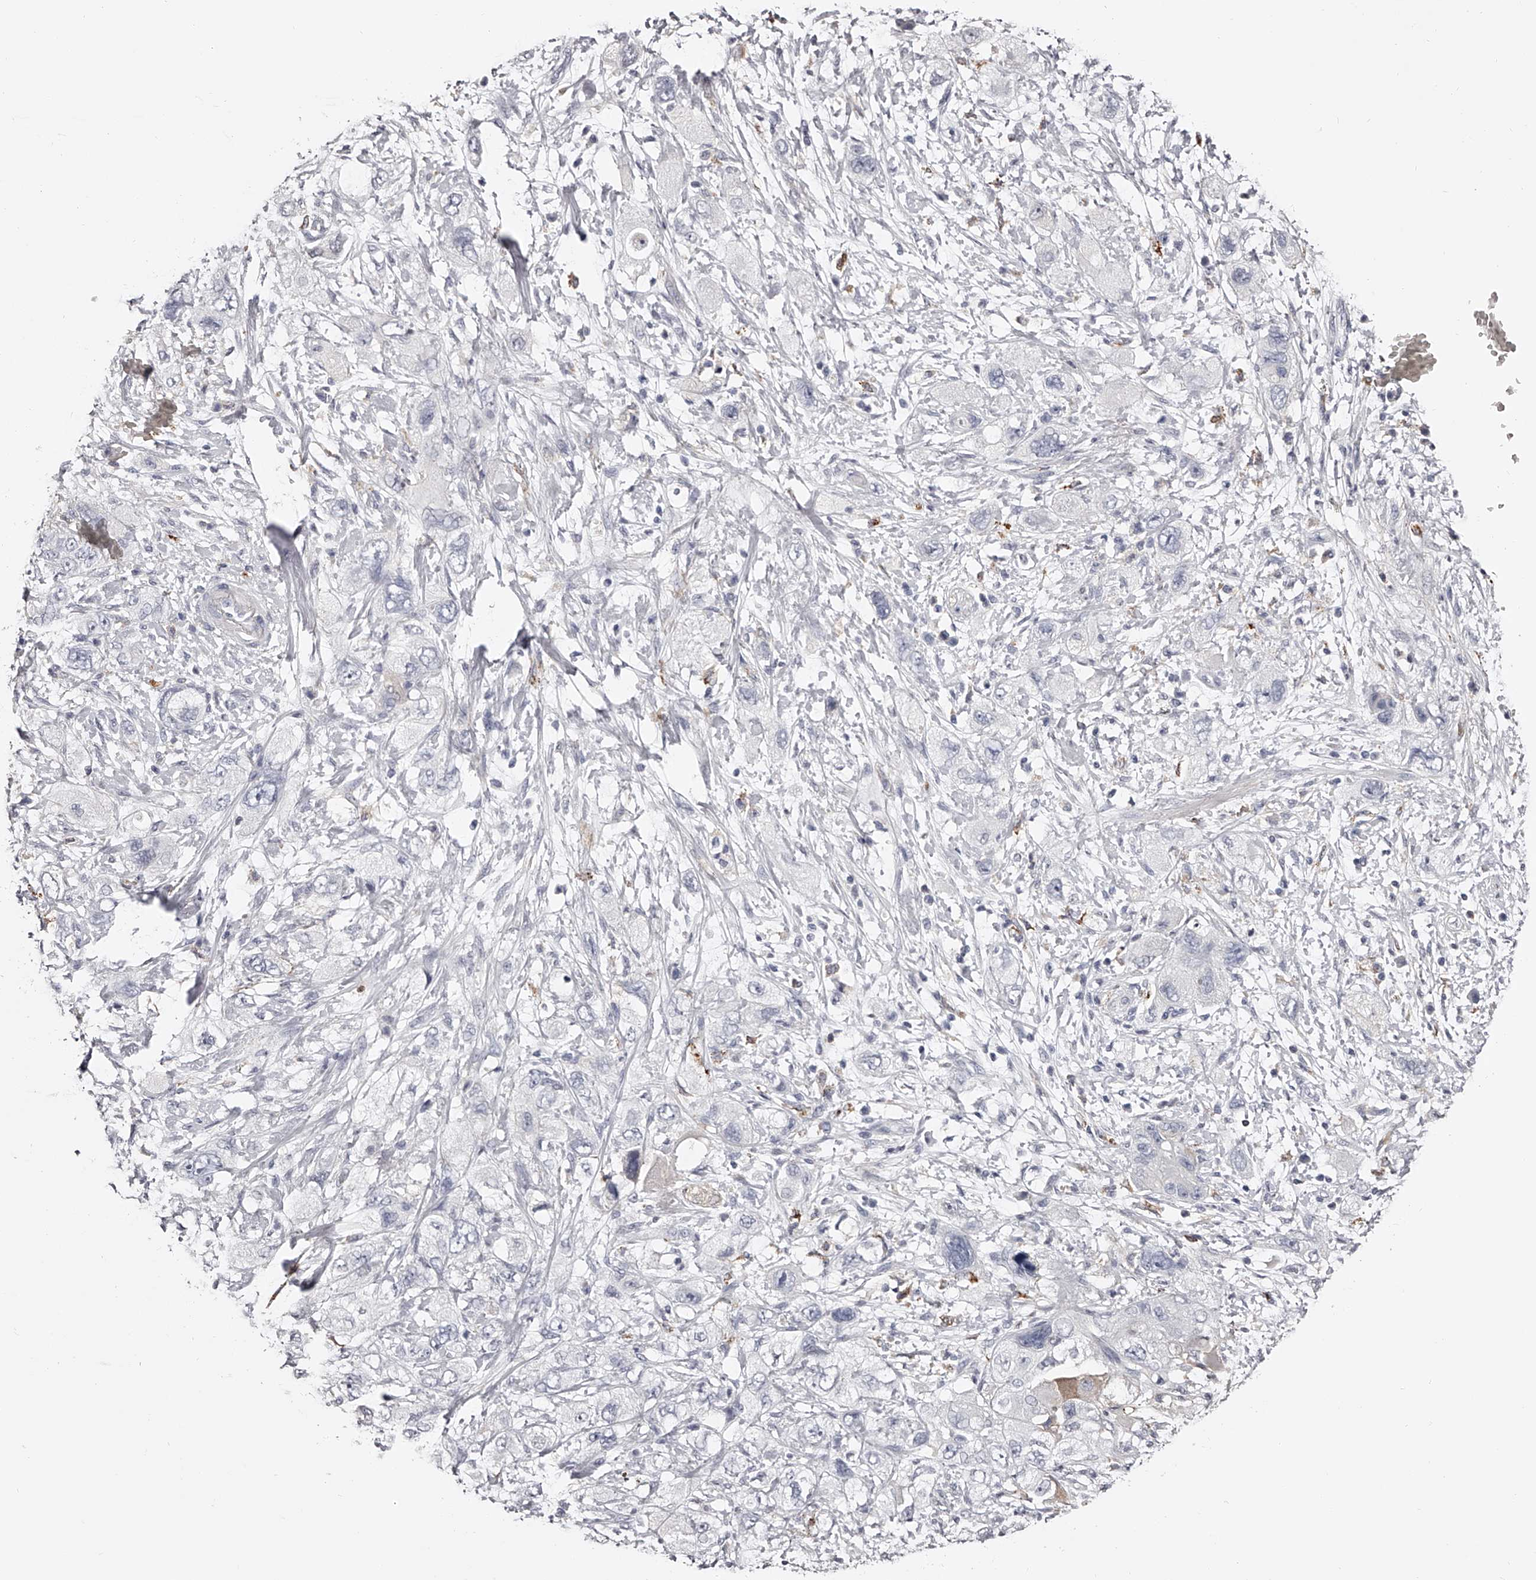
{"staining": {"intensity": "negative", "quantity": "none", "location": "none"}, "tissue": "pancreatic cancer", "cell_type": "Tumor cells", "image_type": "cancer", "snomed": [{"axis": "morphology", "description": "Adenocarcinoma, NOS"}, {"axis": "topography", "description": "Pancreas"}], "caption": "This is an immunohistochemistry image of pancreatic cancer. There is no staining in tumor cells.", "gene": "PACSIN1", "patient": {"sex": "female", "age": 73}}